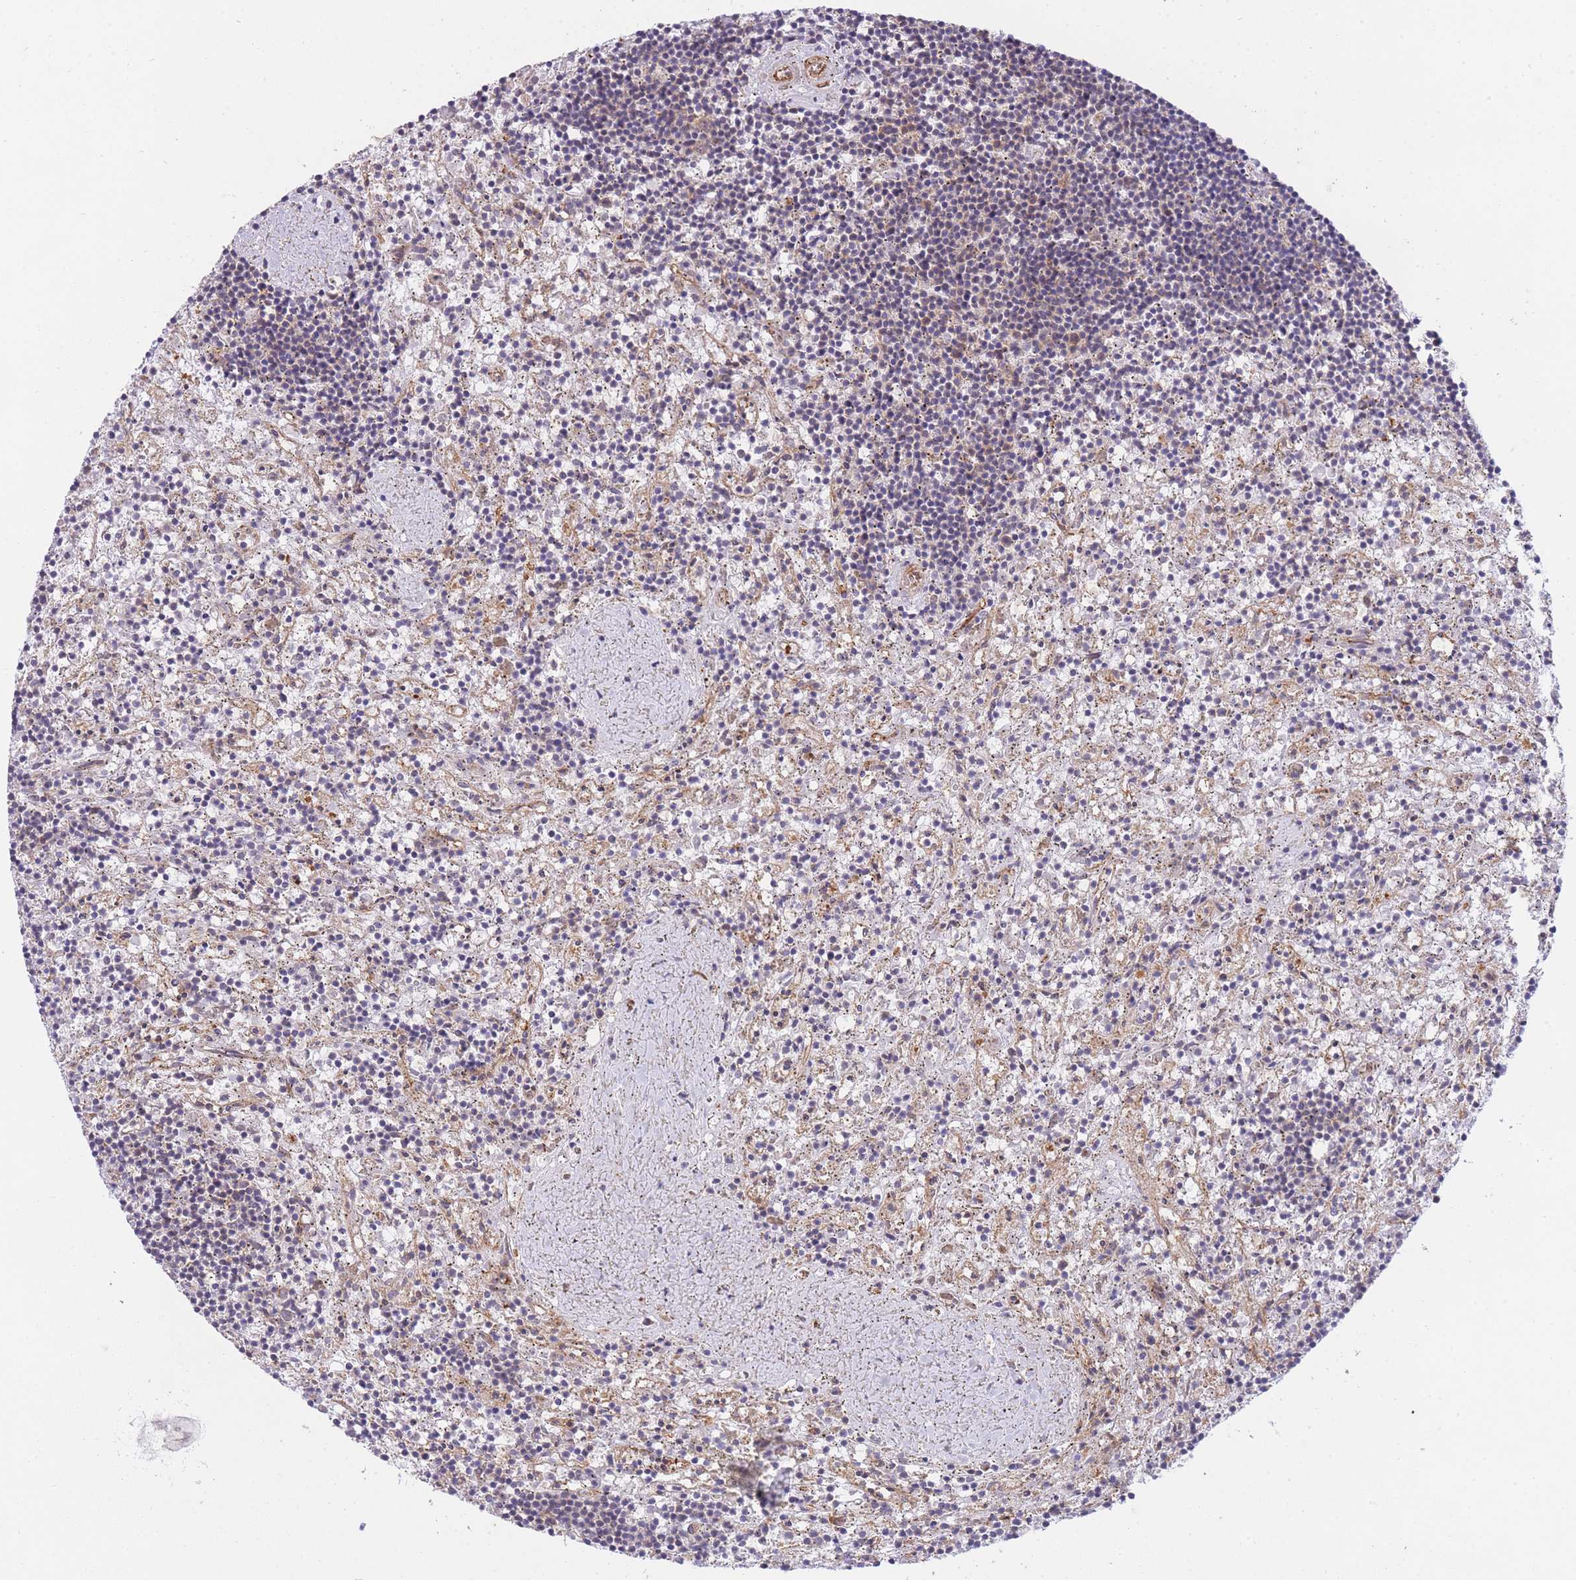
{"staining": {"intensity": "negative", "quantity": "none", "location": "none"}, "tissue": "lymphoma", "cell_type": "Tumor cells", "image_type": "cancer", "snomed": [{"axis": "morphology", "description": "Malignant lymphoma, non-Hodgkin's type, Low grade"}, {"axis": "topography", "description": "Spleen"}], "caption": "Immunohistochemical staining of human lymphoma reveals no significant positivity in tumor cells.", "gene": "EXOSC8", "patient": {"sex": "male", "age": 76}}